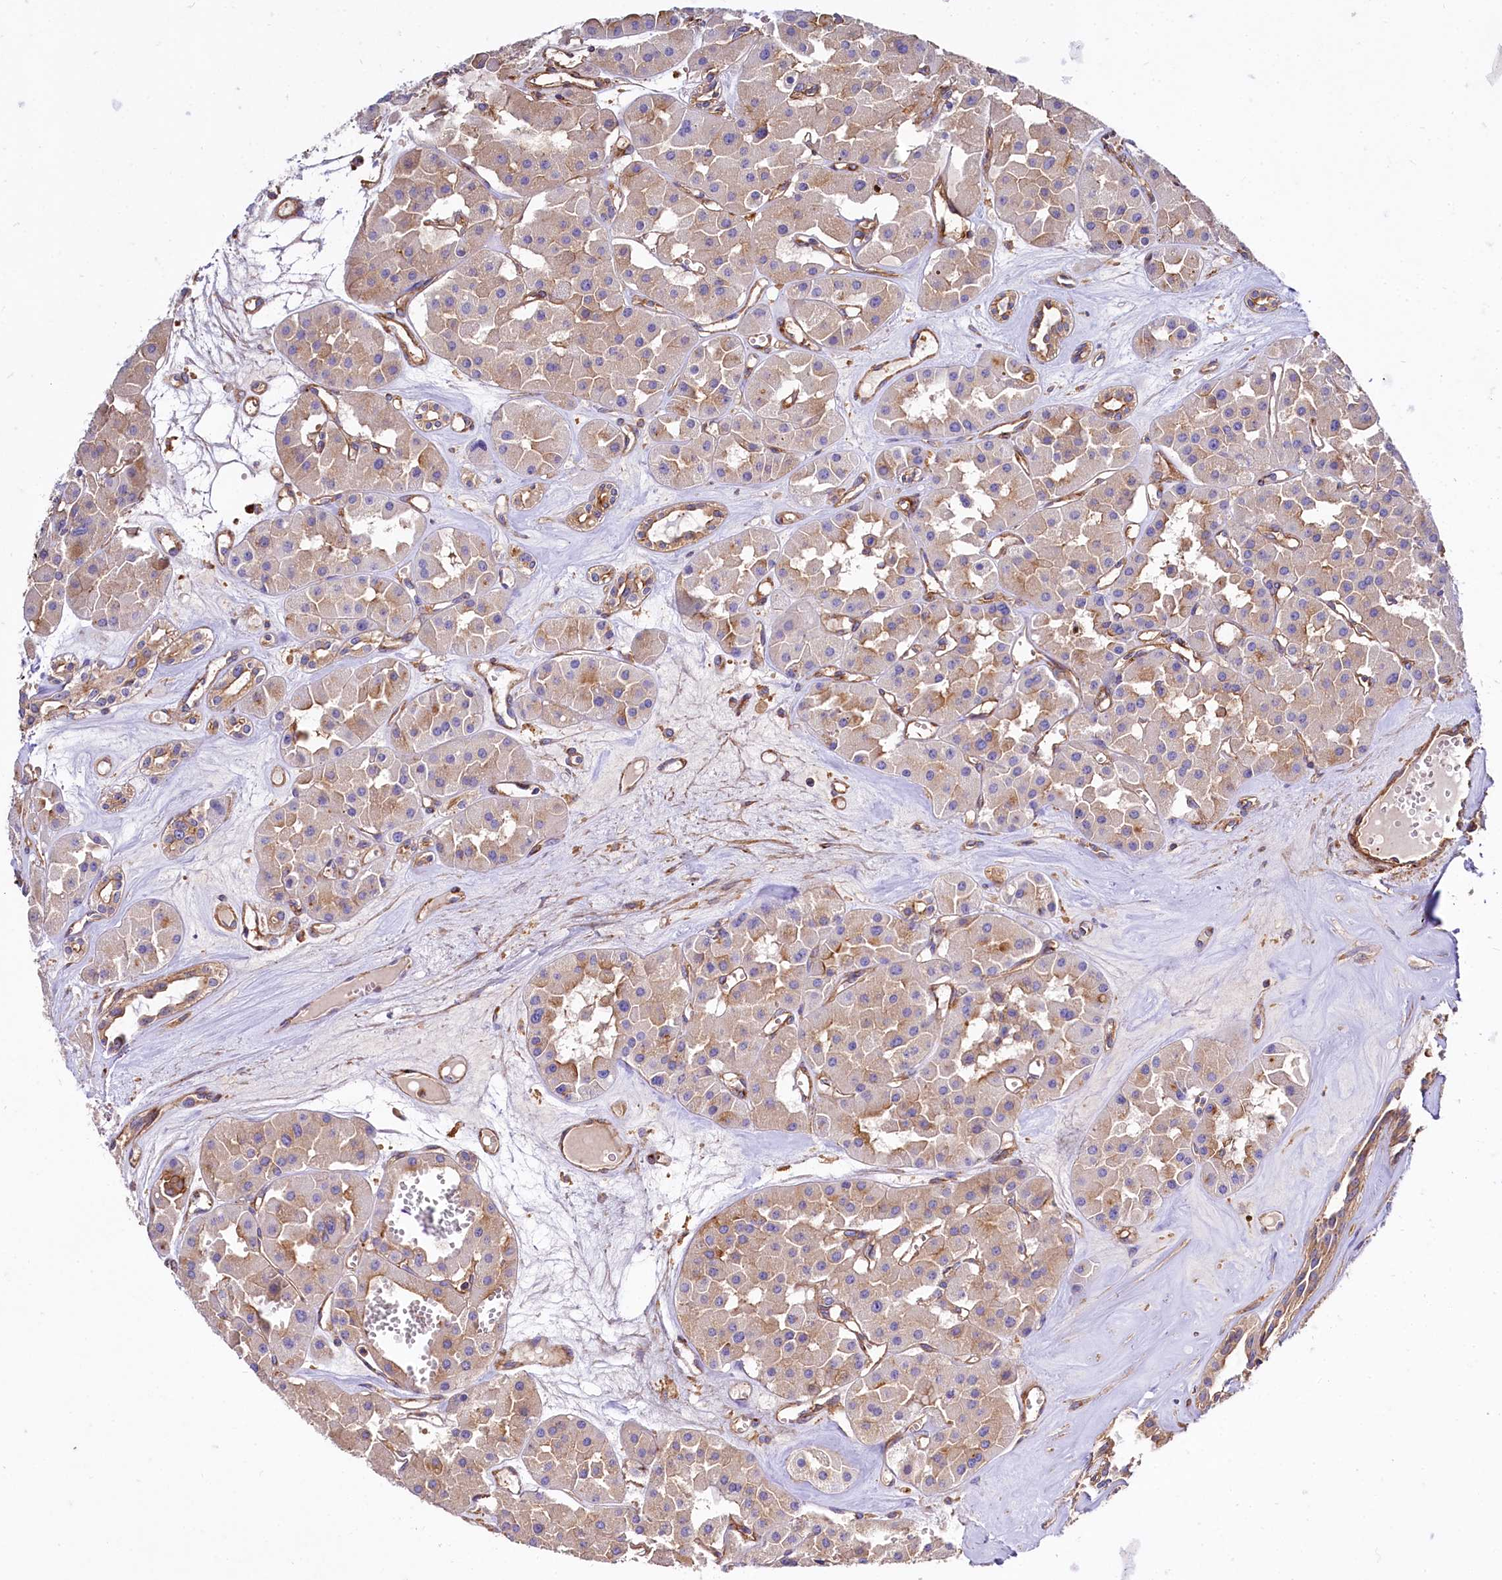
{"staining": {"intensity": "moderate", "quantity": "<25%", "location": "cytoplasmic/membranous"}, "tissue": "renal cancer", "cell_type": "Tumor cells", "image_type": "cancer", "snomed": [{"axis": "morphology", "description": "Carcinoma, NOS"}, {"axis": "topography", "description": "Kidney"}], "caption": "Immunohistochemistry (IHC) histopathology image of neoplastic tissue: human carcinoma (renal) stained using IHC reveals low levels of moderate protein expression localized specifically in the cytoplasmic/membranous of tumor cells, appearing as a cytoplasmic/membranous brown color.", "gene": "ANO6", "patient": {"sex": "female", "age": 75}}